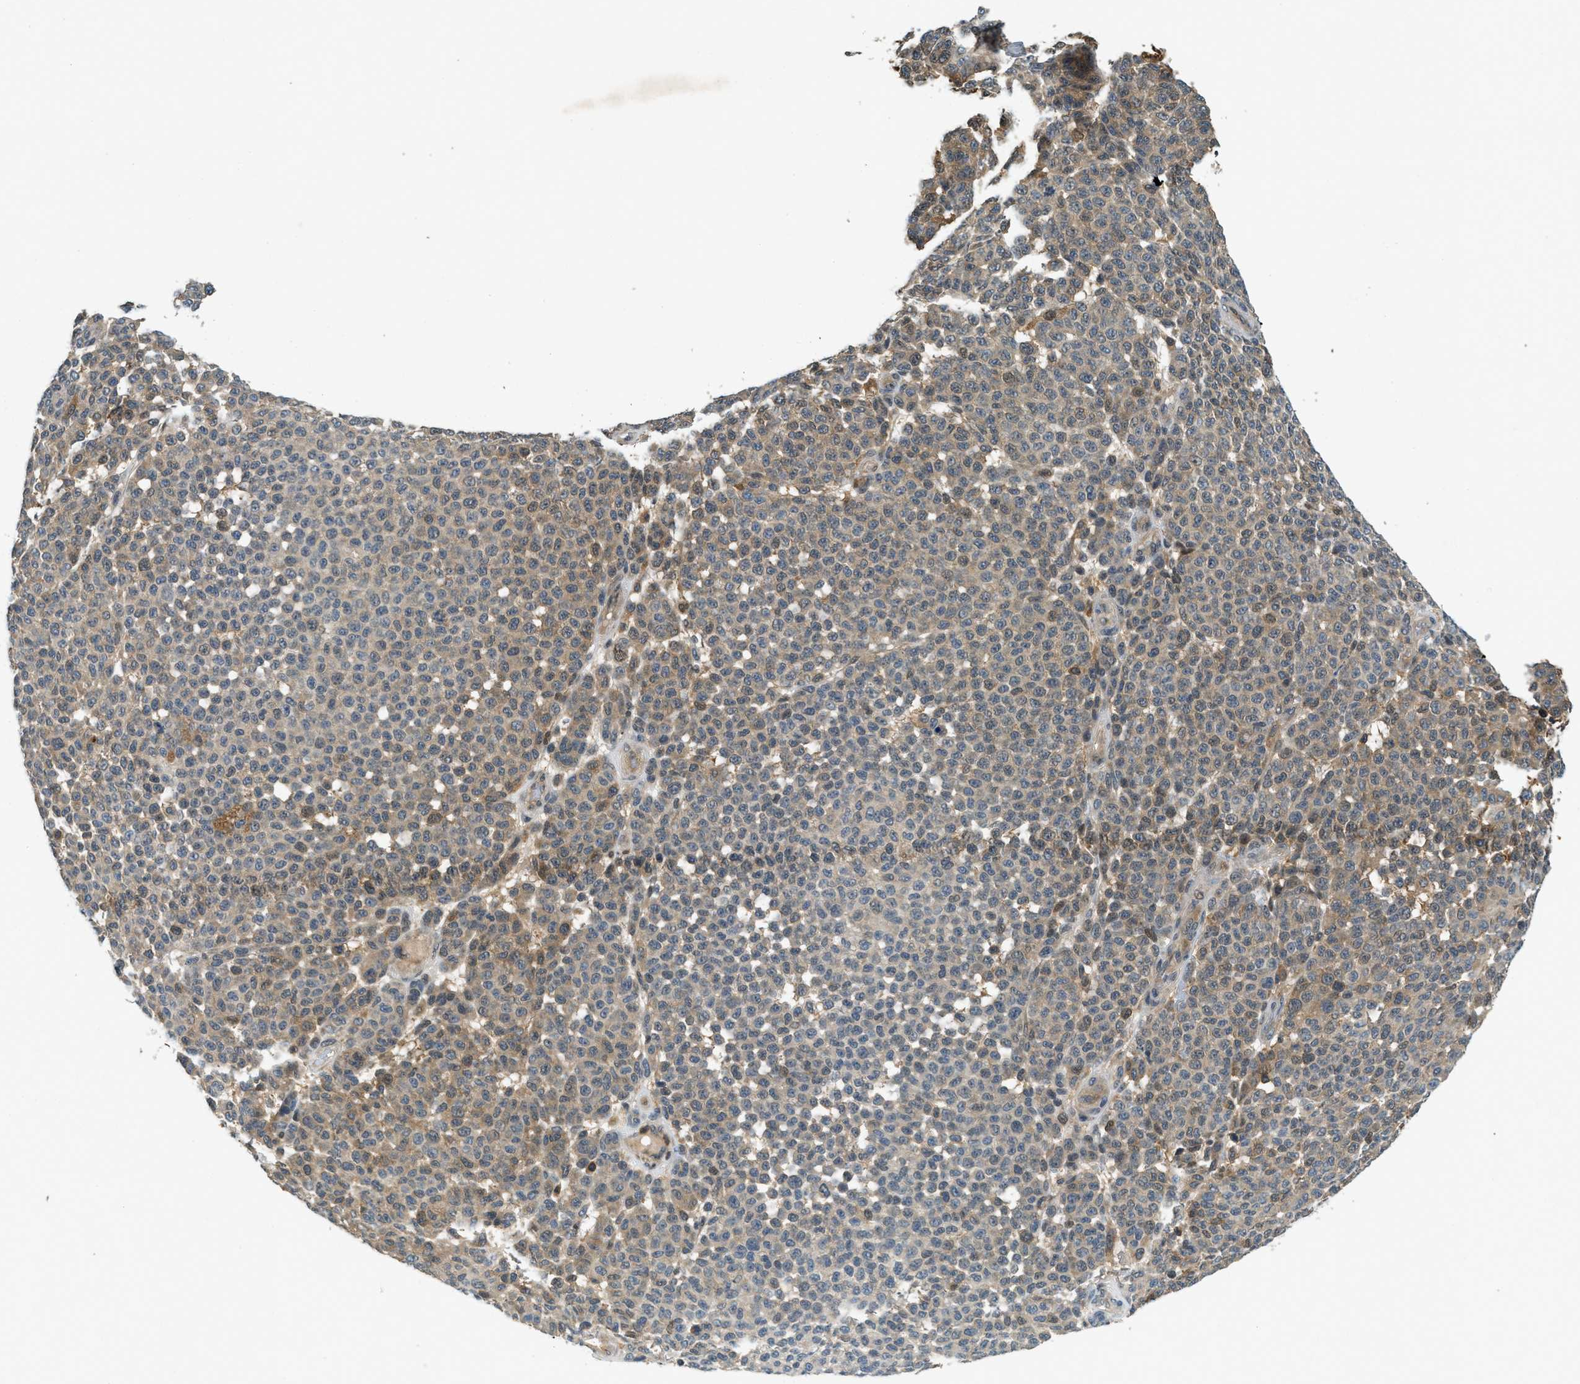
{"staining": {"intensity": "weak", "quantity": "25%-75%", "location": "cytoplasmic/membranous,nuclear"}, "tissue": "melanoma", "cell_type": "Tumor cells", "image_type": "cancer", "snomed": [{"axis": "morphology", "description": "Malignant melanoma, NOS"}, {"axis": "topography", "description": "Skin"}], "caption": "Weak cytoplasmic/membranous and nuclear protein staining is seen in about 25%-75% of tumor cells in malignant melanoma. Immunohistochemistry (ihc) stains the protein in brown and the nuclei are stained blue.", "gene": "GMPPB", "patient": {"sex": "male", "age": 59}}